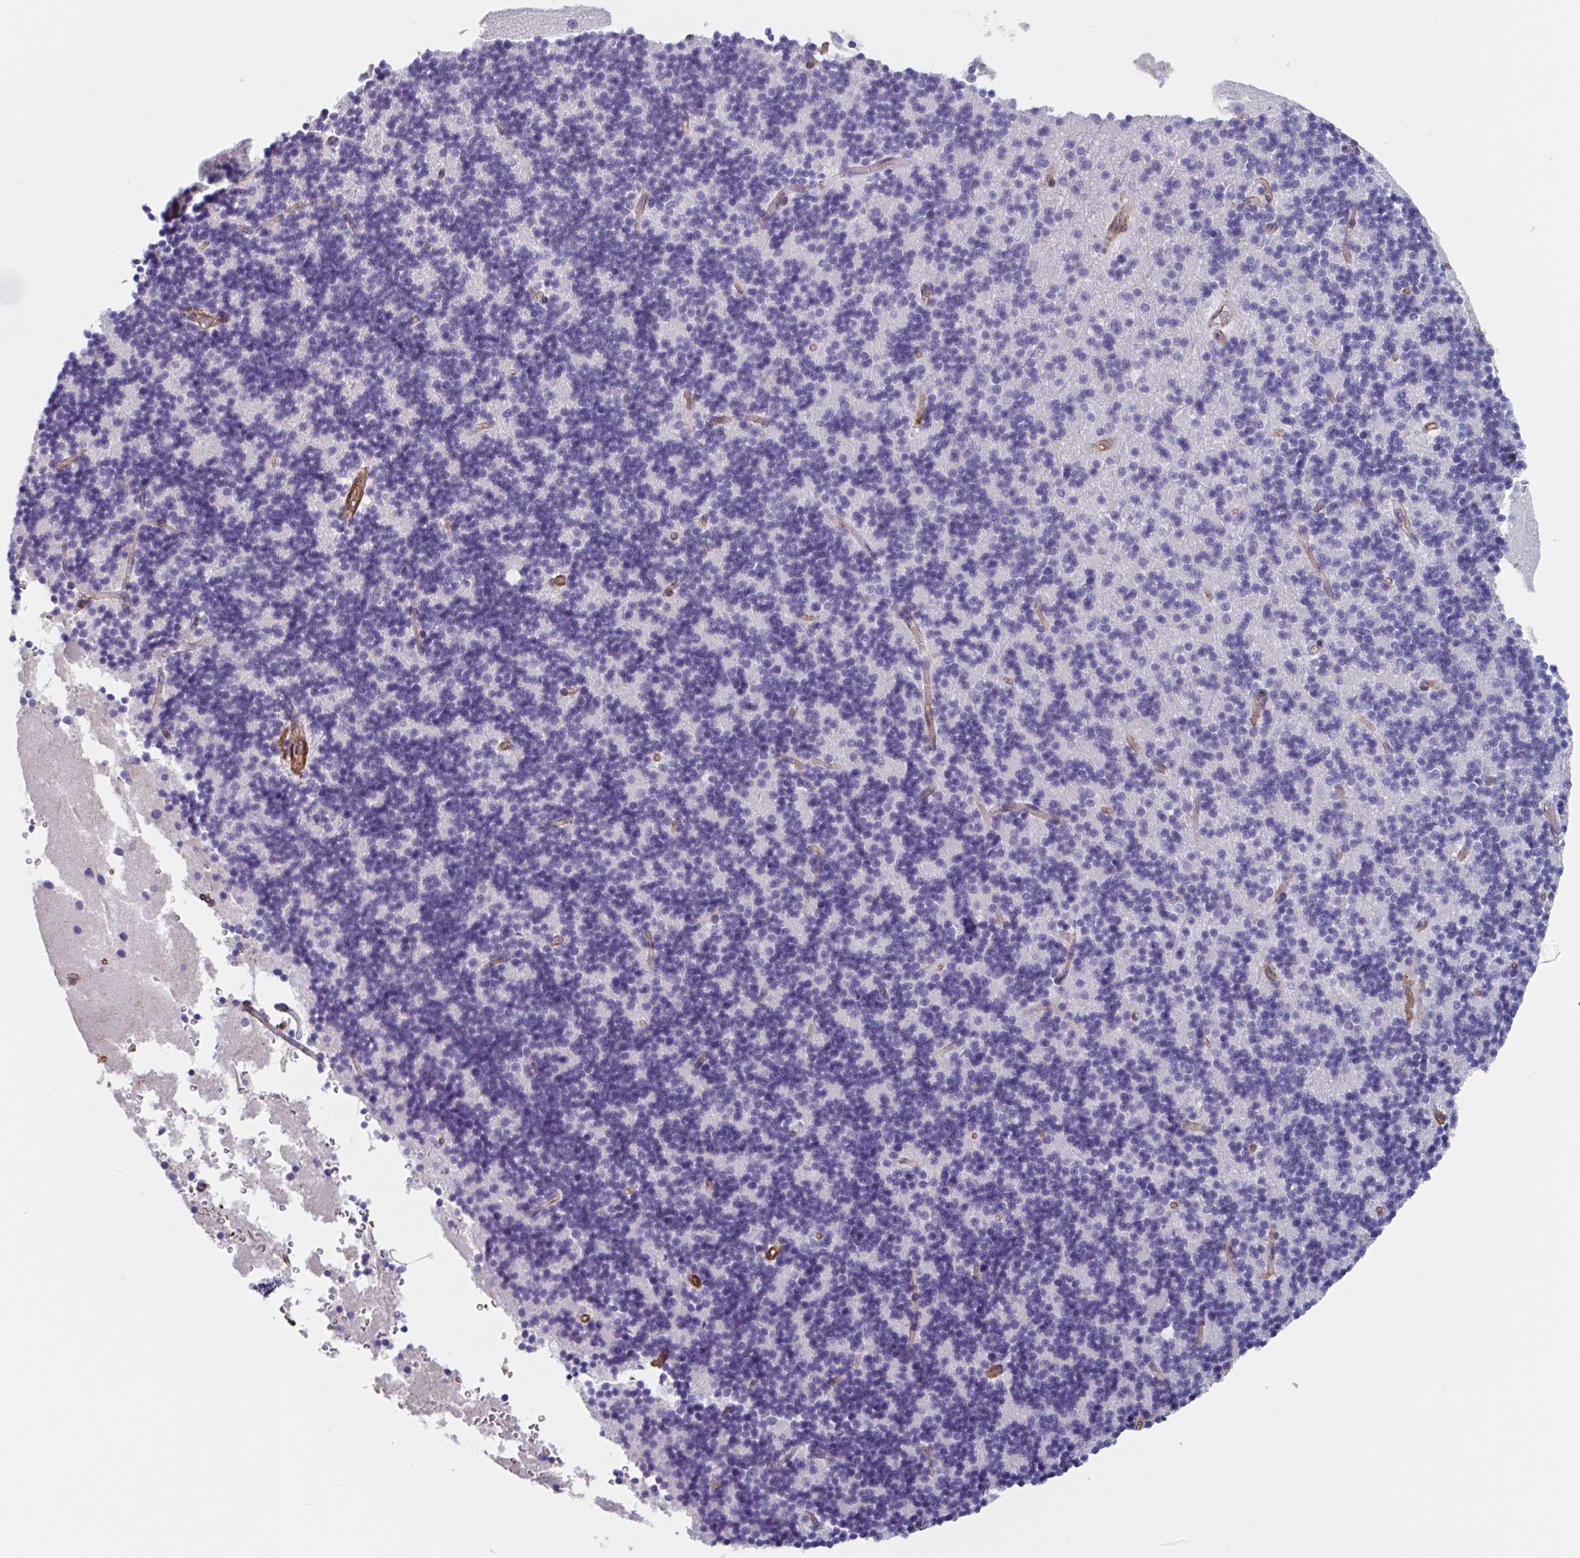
{"staining": {"intensity": "negative", "quantity": "none", "location": "none"}, "tissue": "cerebellum", "cell_type": "Cells in granular layer", "image_type": "normal", "snomed": [{"axis": "morphology", "description": "Normal tissue, NOS"}, {"axis": "topography", "description": "Cerebellum"}], "caption": "Immunohistochemistry histopathology image of normal cerebellum: cerebellum stained with DAB (3,3'-diaminobenzidine) shows no significant protein expression in cells in granular layer.", "gene": "CITED4", "patient": {"sex": "male", "age": 54}}